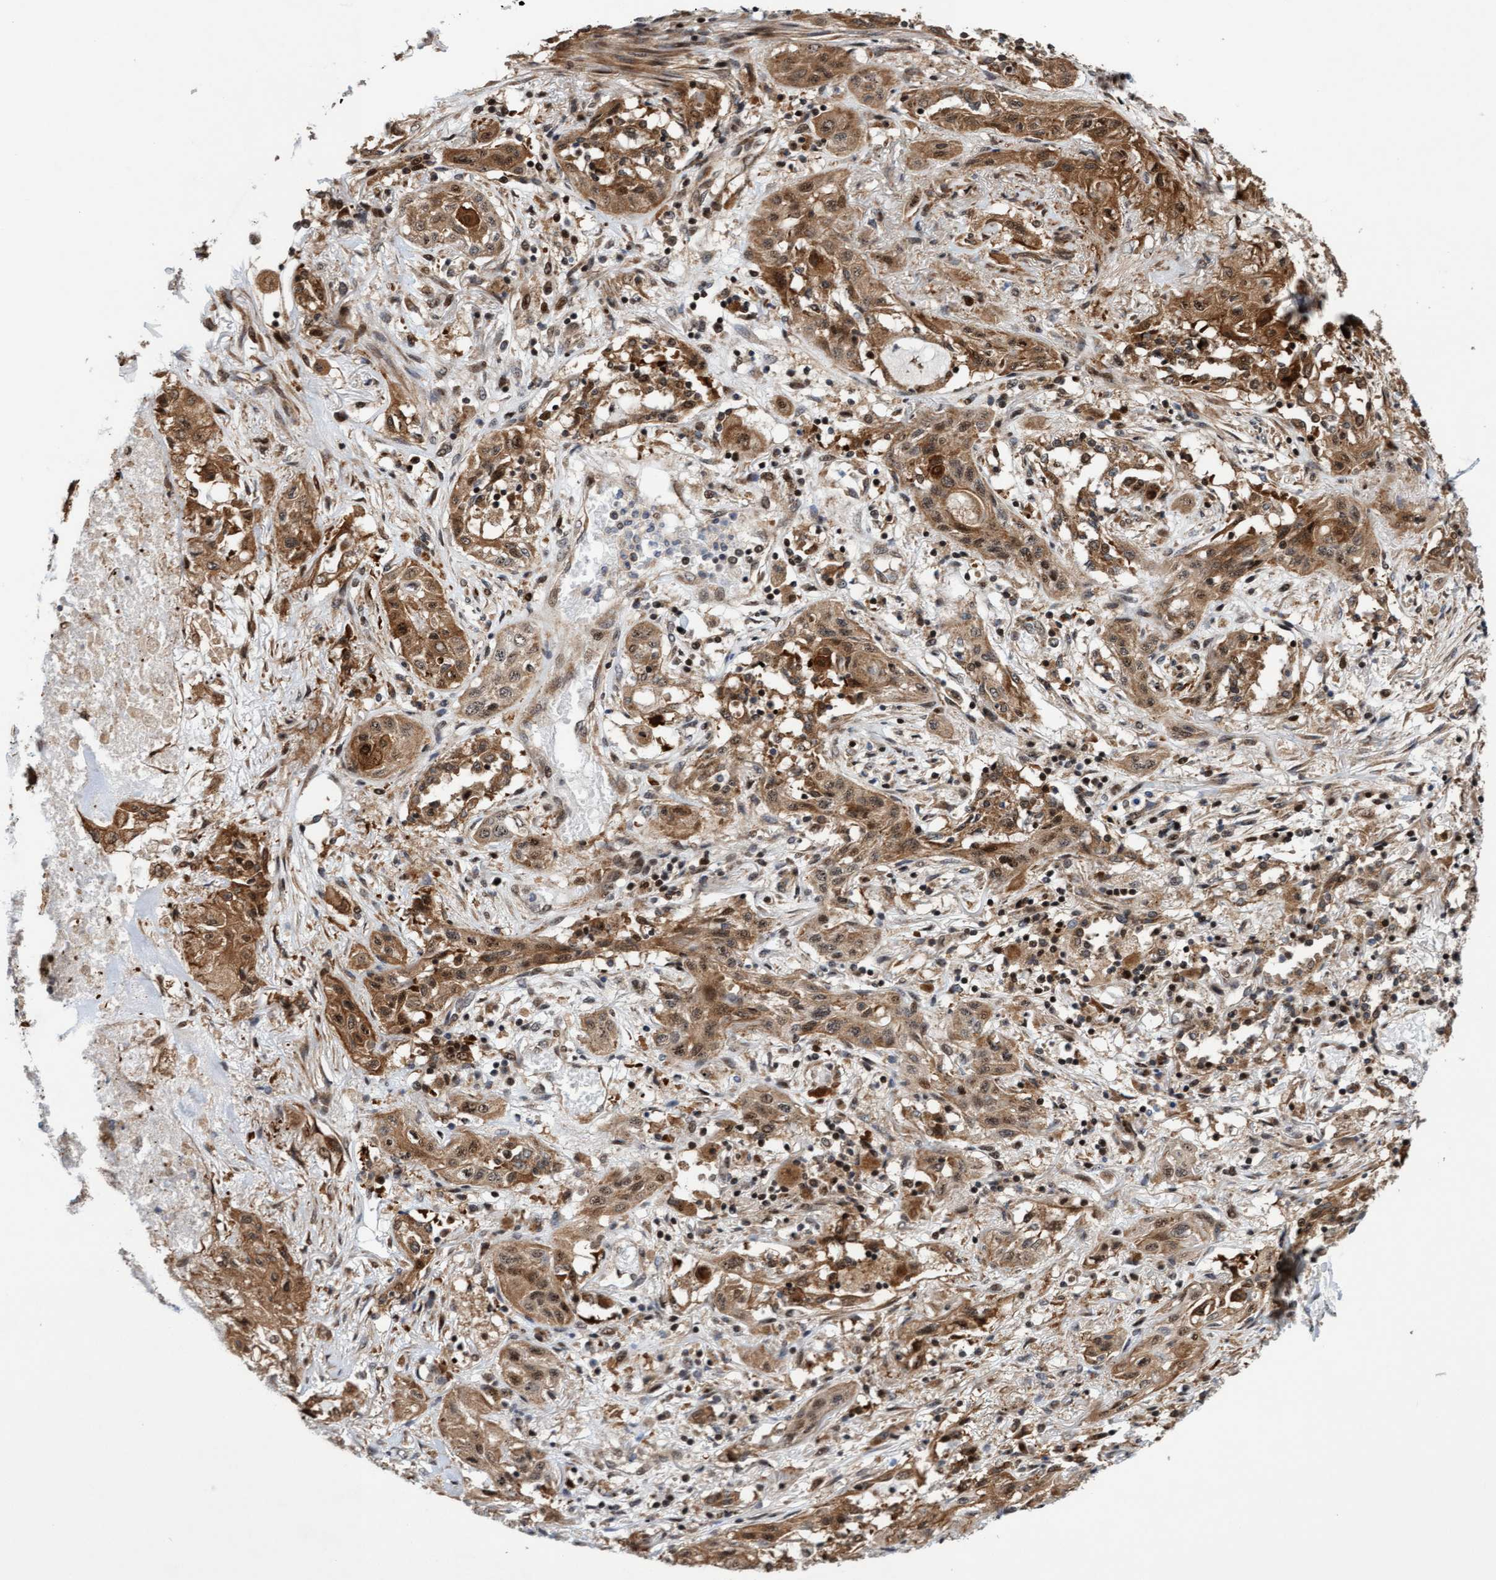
{"staining": {"intensity": "moderate", "quantity": ">75%", "location": "cytoplasmic/membranous,nuclear"}, "tissue": "lung cancer", "cell_type": "Tumor cells", "image_type": "cancer", "snomed": [{"axis": "morphology", "description": "Squamous cell carcinoma, NOS"}, {"axis": "topography", "description": "Lung"}], "caption": "About >75% of tumor cells in squamous cell carcinoma (lung) display moderate cytoplasmic/membranous and nuclear protein expression as visualized by brown immunohistochemical staining.", "gene": "ITFG1", "patient": {"sex": "female", "age": 47}}